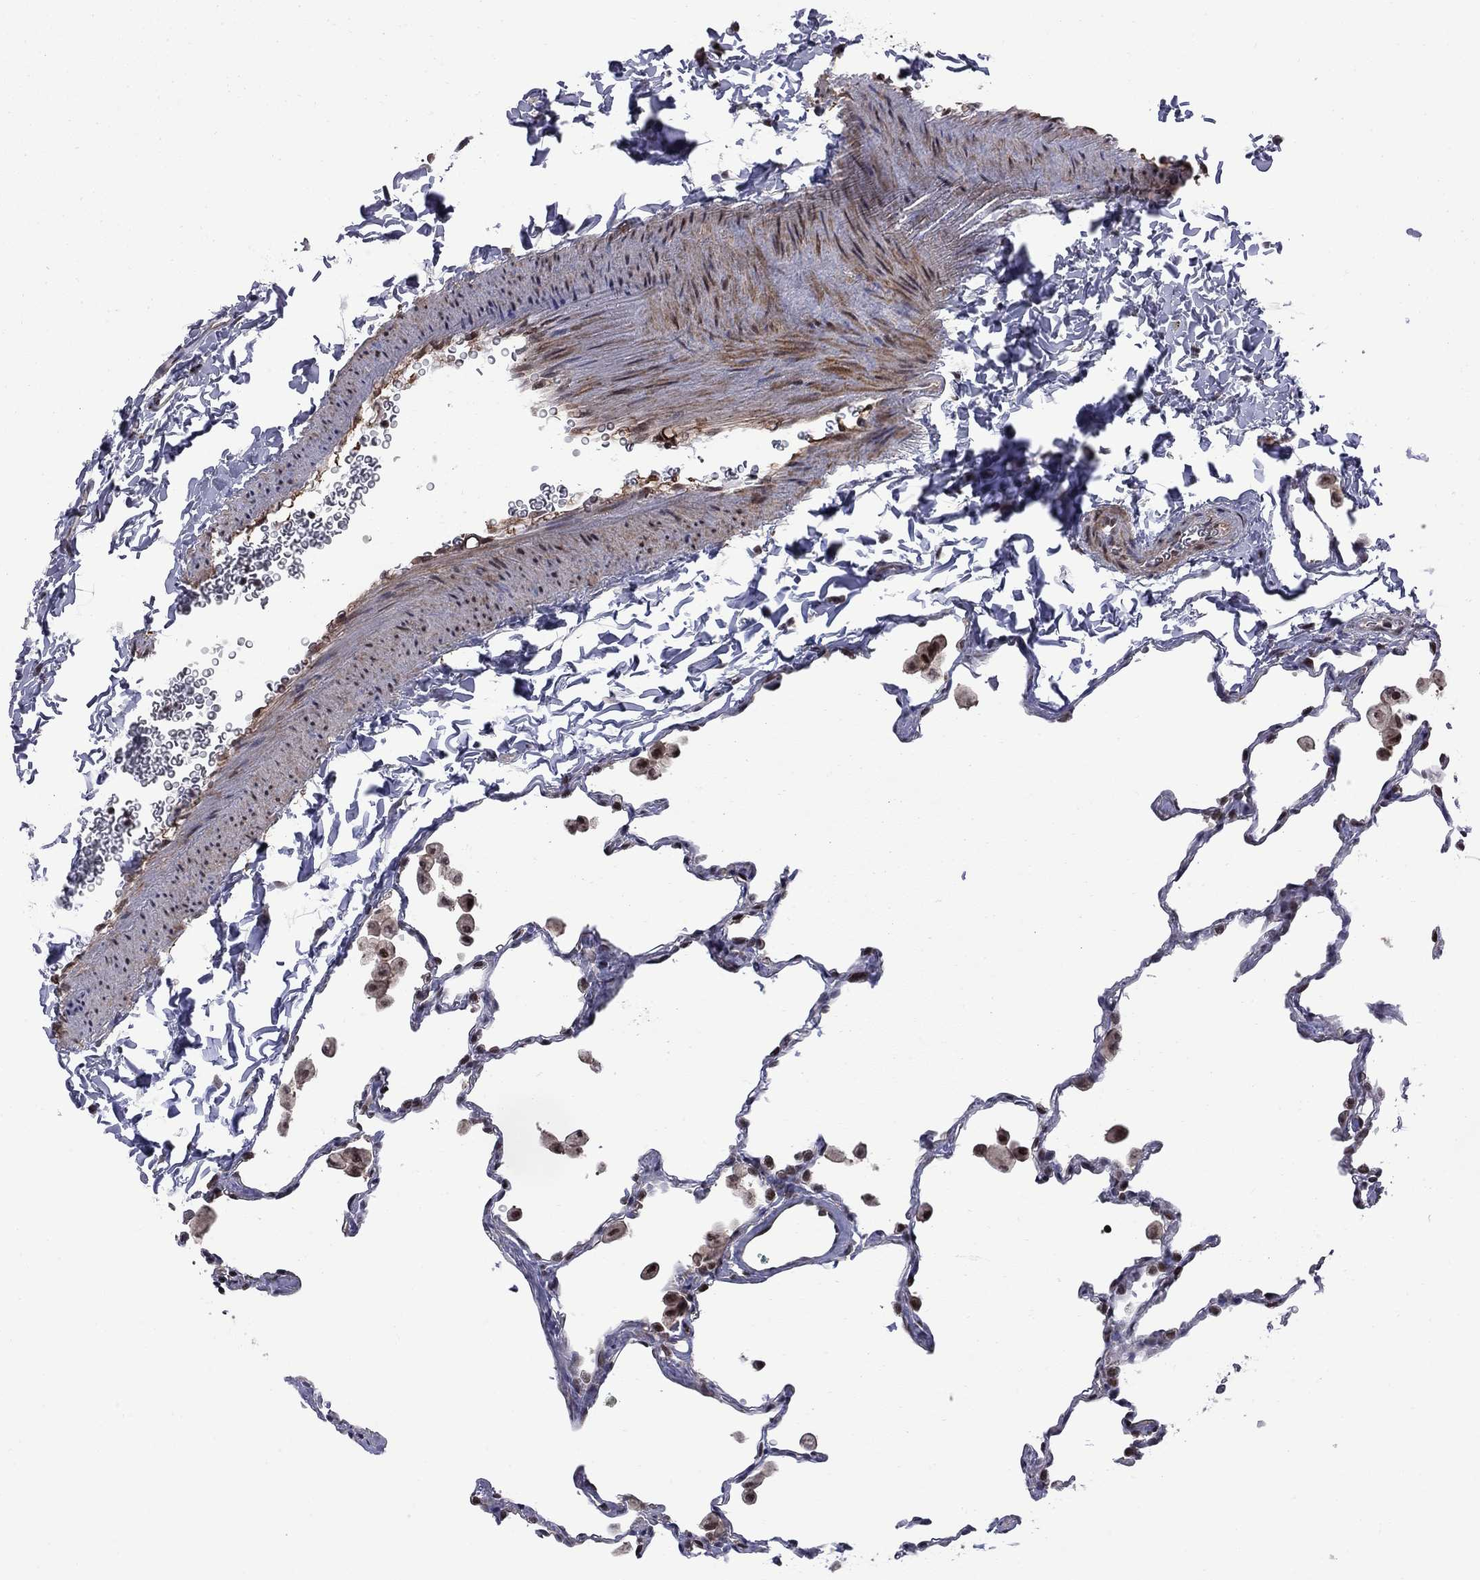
{"staining": {"intensity": "moderate", "quantity": "25%-75%", "location": "nuclear"}, "tissue": "lung", "cell_type": "Alveolar cells", "image_type": "normal", "snomed": [{"axis": "morphology", "description": "Normal tissue, NOS"}, {"axis": "topography", "description": "Lung"}], "caption": "Normal lung displays moderate nuclear positivity in about 25%-75% of alveolar cells, visualized by immunohistochemistry.", "gene": "BRF1", "patient": {"sex": "female", "age": 47}}